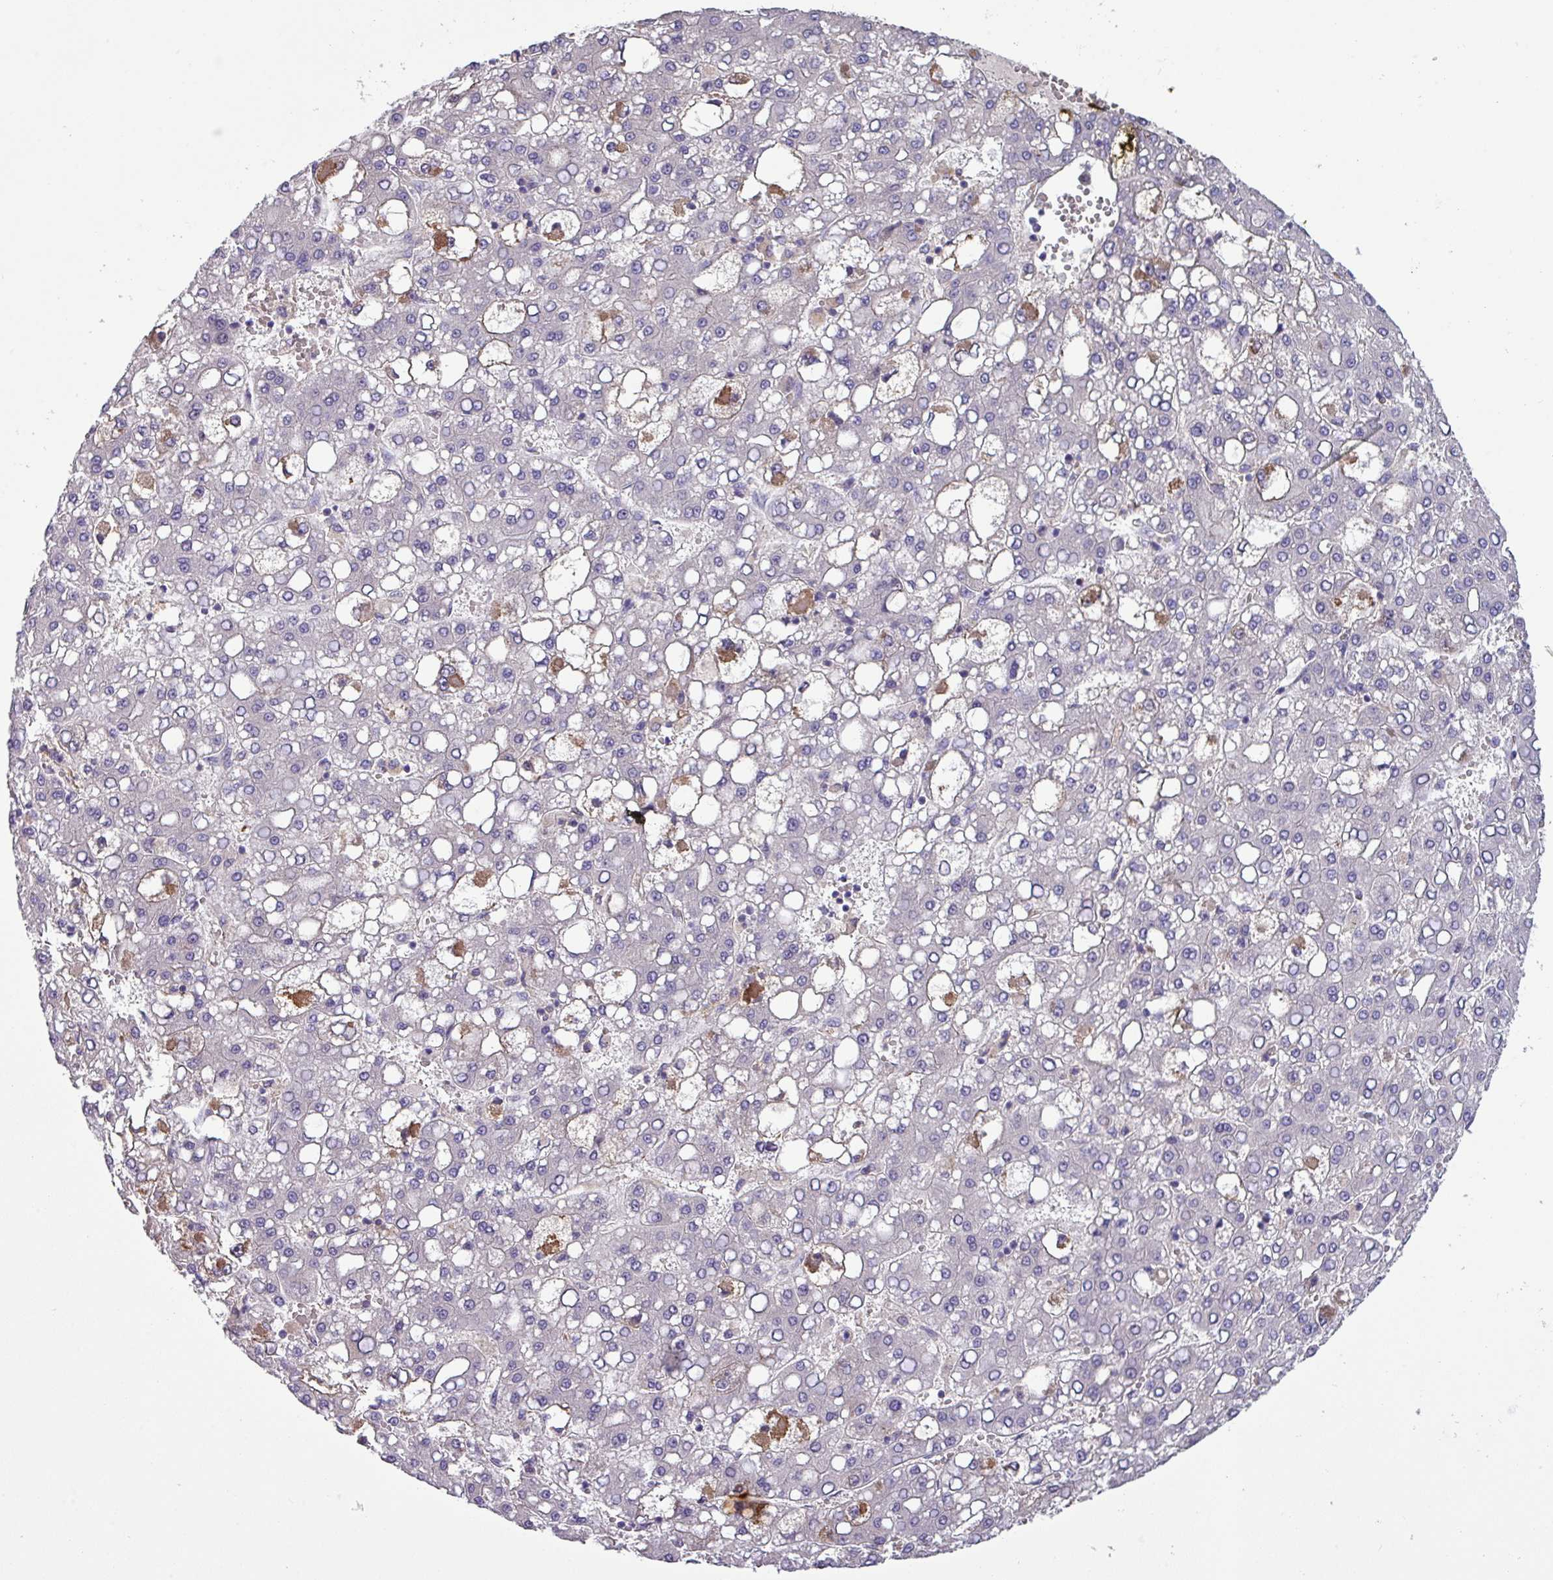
{"staining": {"intensity": "negative", "quantity": "none", "location": "none"}, "tissue": "liver cancer", "cell_type": "Tumor cells", "image_type": "cancer", "snomed": [{"axis": "morphology", "description": "Carcinoma, Hepatocellular, NOS"}, {"axis": "topography", "description": "Liver"}], "caption": "Immunohistochemical staining of human liver cancer demonstrates no significant staining in tumor cells. (DAB IHC with hematoxylin counter stain).", "gene": "SLC23A2", "patient": {"sex": "male", "age": 65}}